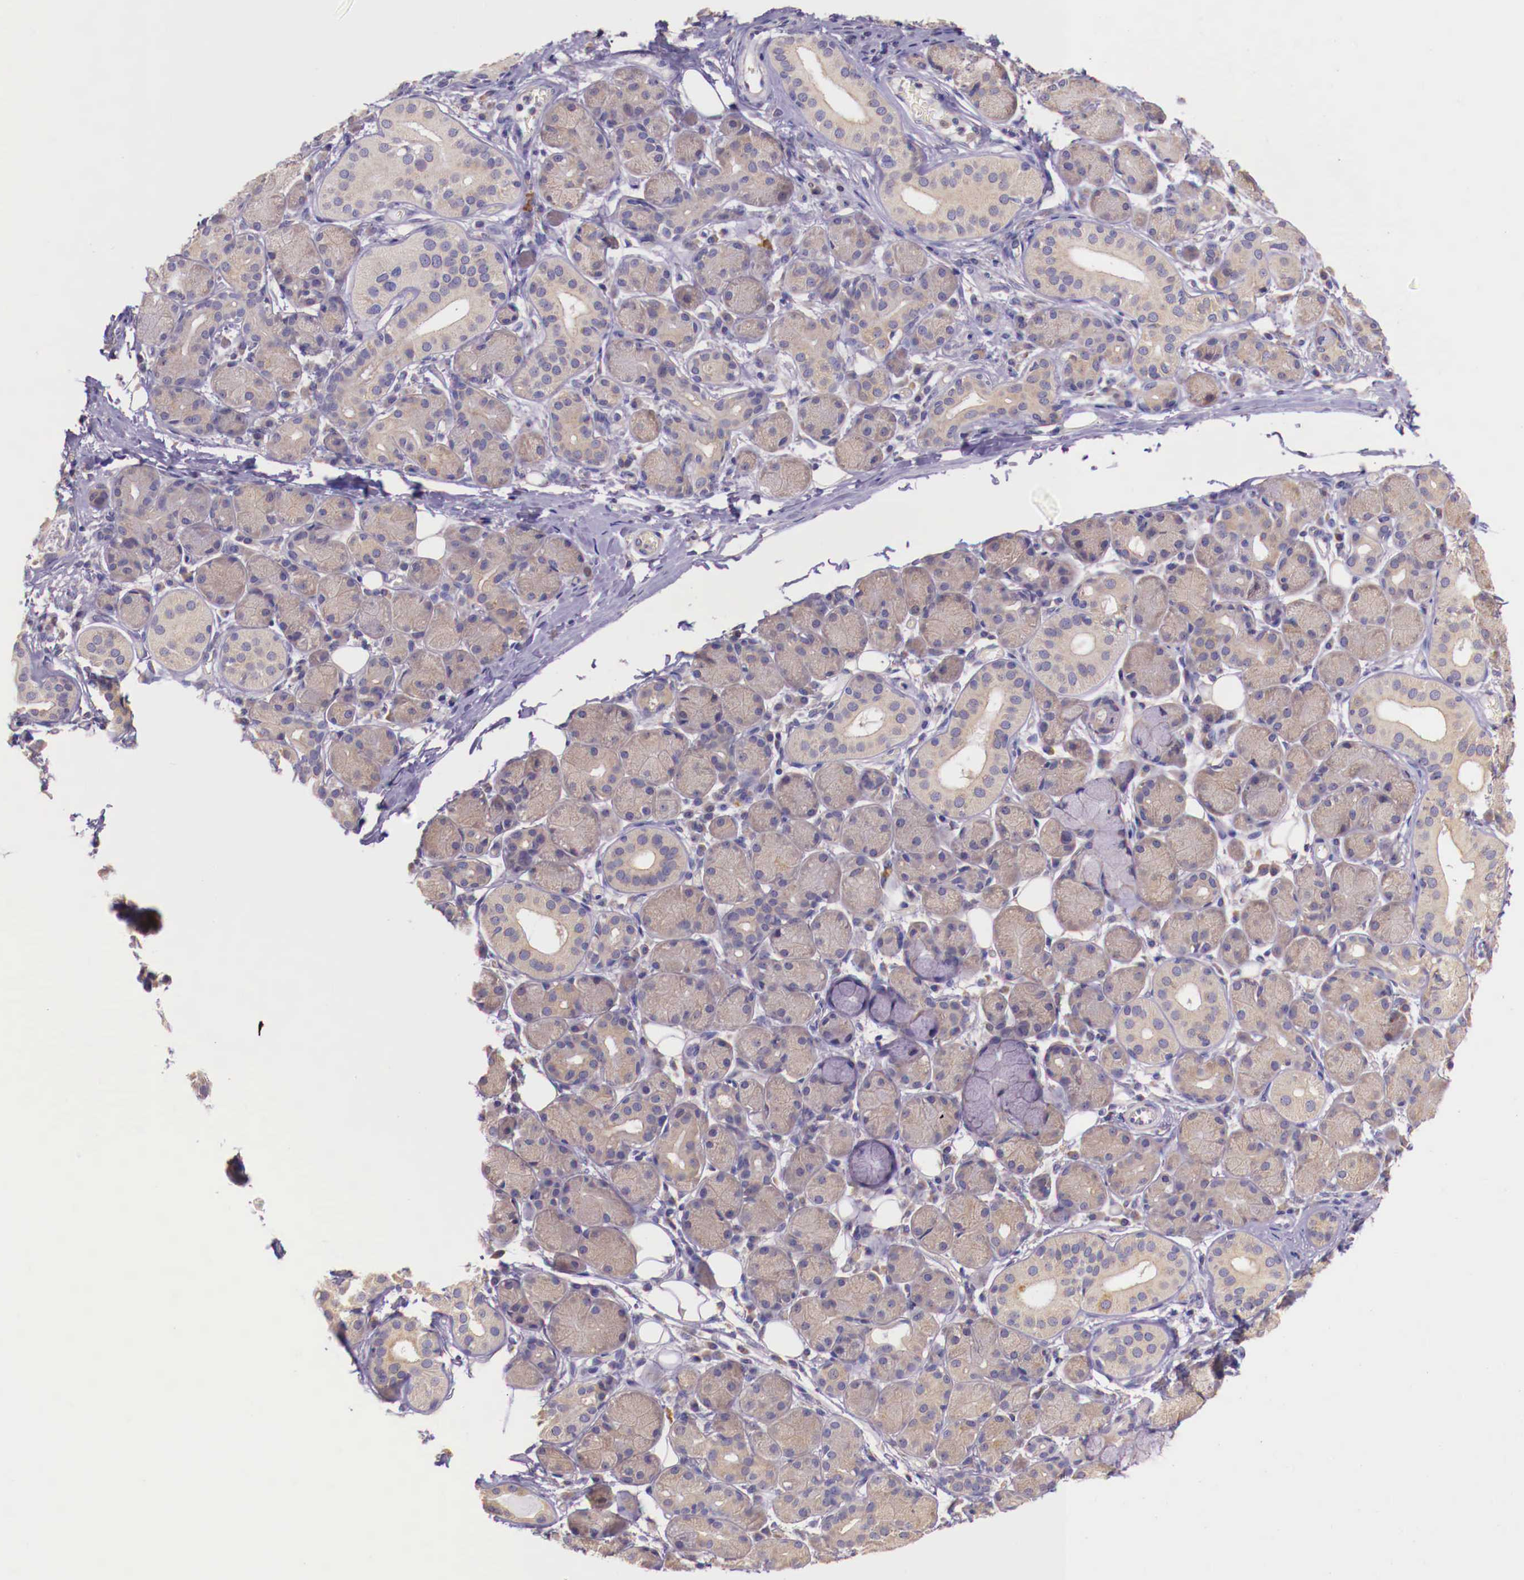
{"staining": {"intensity": "weak", "quantity": ">75%", "location": "cytoplasmic/membranous"}, "tissue": "salivary gland", "cell_type": "Glandular cells", "image_type": "normal", "snomed": [{"axis": "morphology", "description": "Normal tissue, NOS"}, {"axis": "topography", "description": "Salivary gland"}, {"axis": "topography", "description": "Peripheral nerve tissue"}], "caption": "An immunohistochemistry micrograph of normal tissue is shown. Protein staining in brown highlights weak cytoplasmic/membranous positivity in salivary gland within glandular cells. Using DAB (3,3'-diaminobenzidine) (brown) and hematoxylin (blue) stains, captured at high magnification using brightfield microscopy.", "gene": "GRIPAP1", "patient": {"sex": "male", "age": 62}}